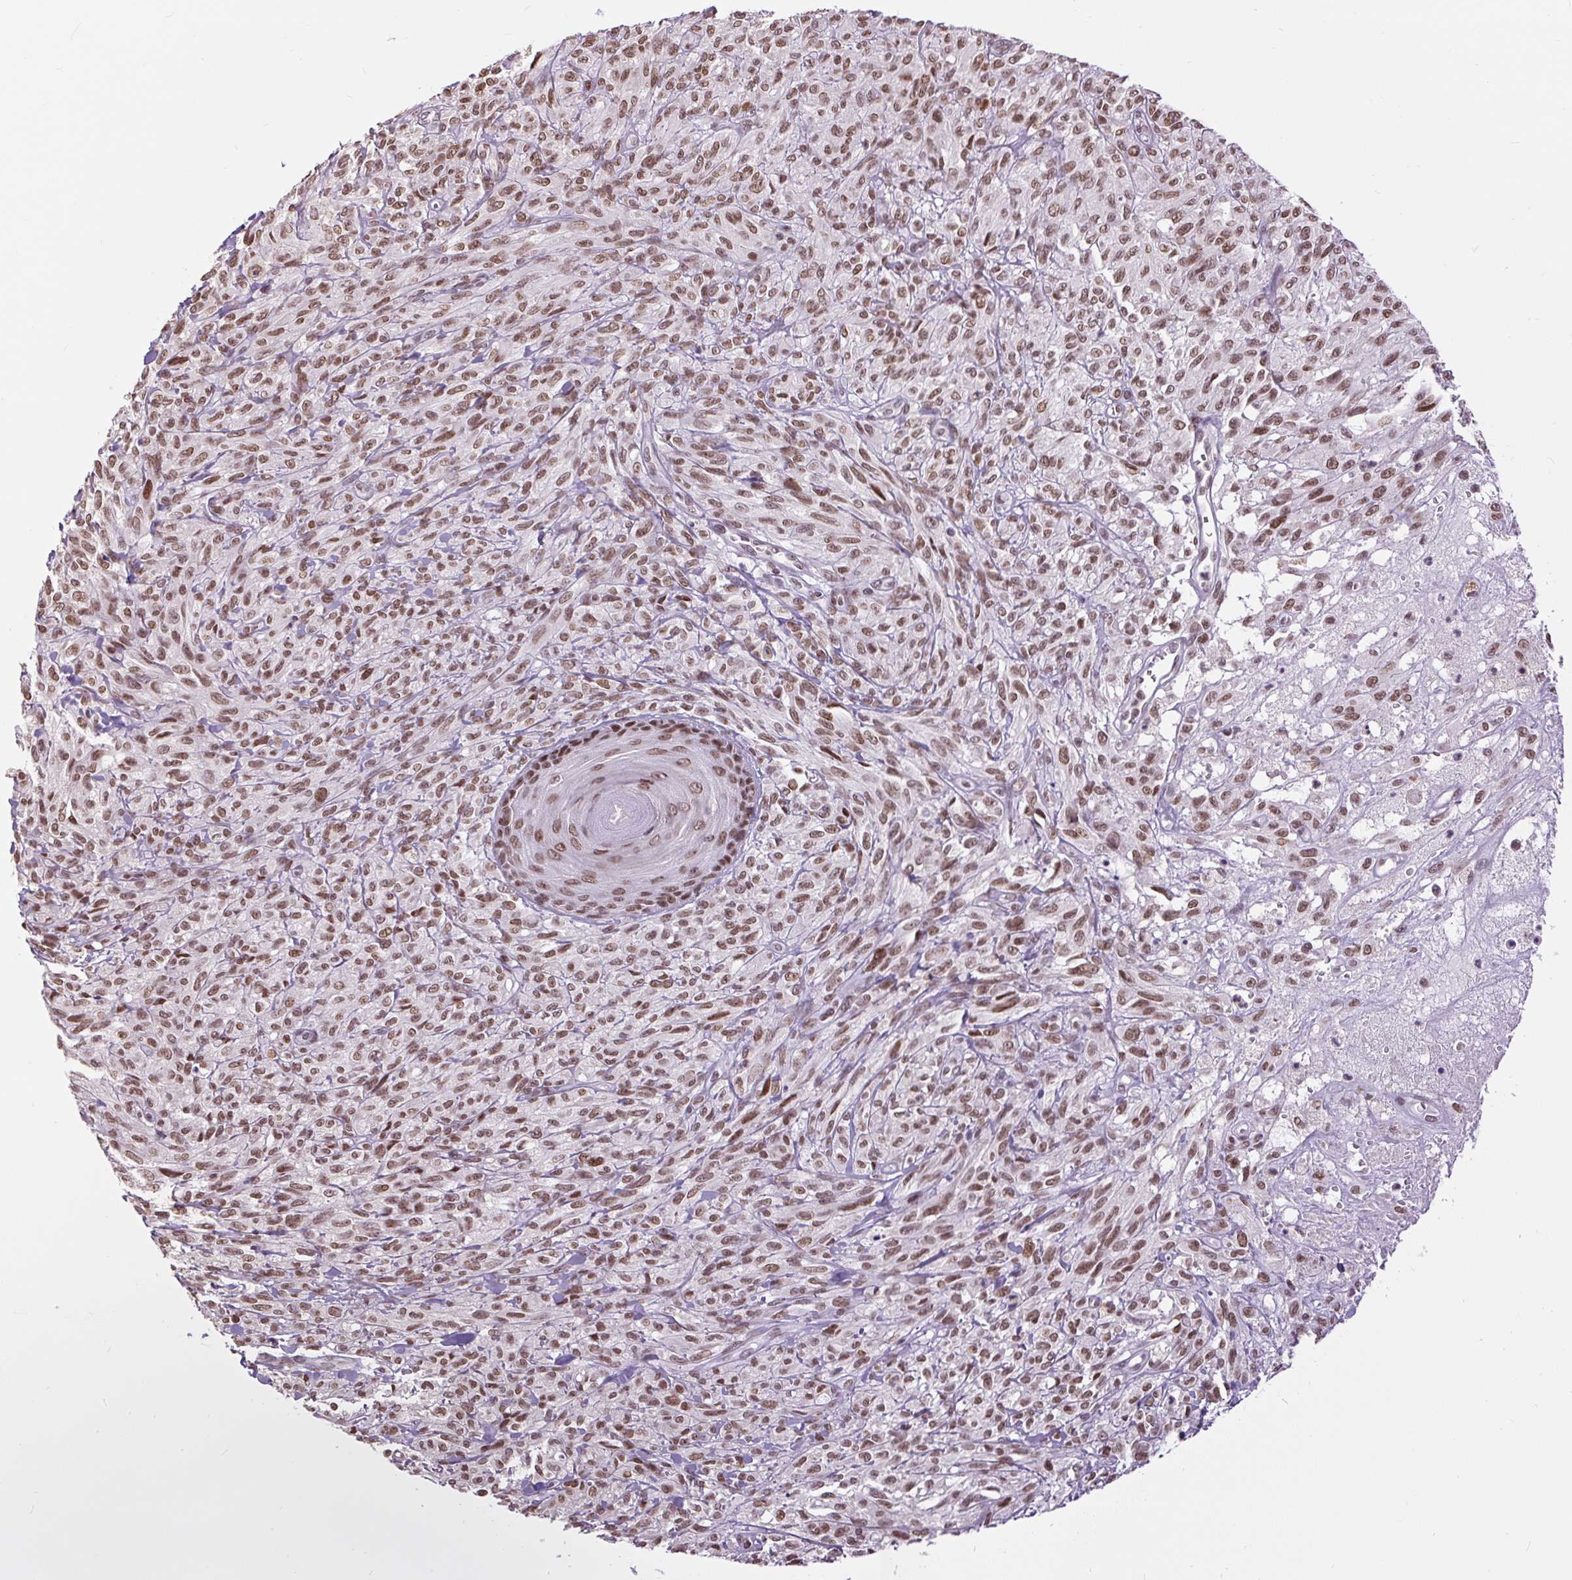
{"staining": {"intensity": "moderate", "quantity": ">75%", "location": "nuclear"}, "tissue": "melanoma", "cell_type": "Tumor cells", "image_type": "cancer", "snomed": [{"axis": "morphology", "description": "Malignant melanoma, NOS"}, {"axis": "topography", "description": "Skin of upper arm"}], "caption": "Immunohistochemistry (IHC) (DAB) staining of human malignant melanoma exhibits moderate nuclear protein positivity in about >75% of tumor cells.", "gene": "ZNF672", "patient": {"sex": "female", "age": 65}}